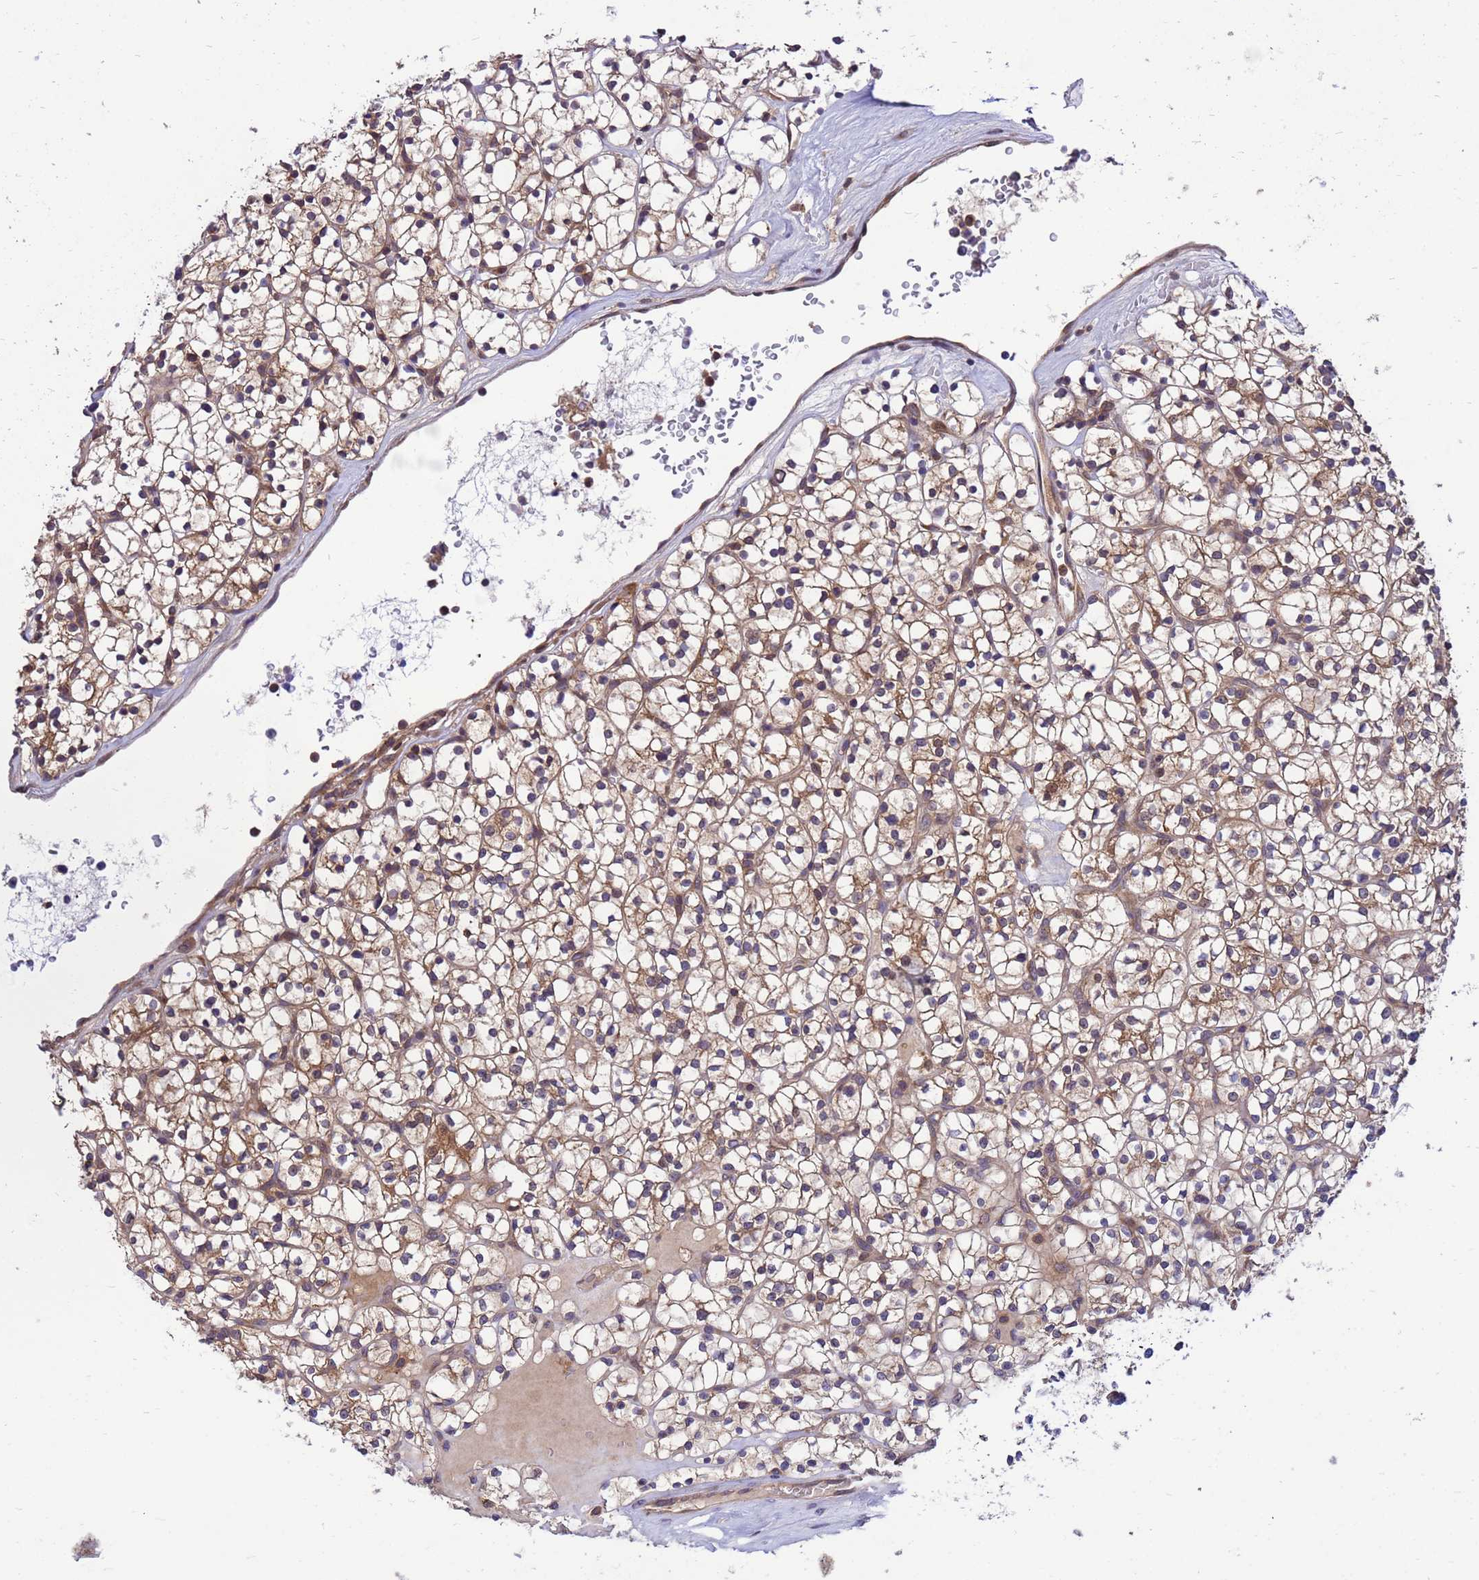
{"staining": {"intensity": "moderate", "quantity": "25%-75%", "location": "cytoplasmic/membranous"}, "tissue": "renal cancer", "cell_type": "Tumor cells", "image_type": "cancer", "snomed": [{"axis": "morphology", "description": "Adenocarcinoma, NOS"}, {"axis": "topography", "description": "Kidney"}], "caption": "Immunohistochemical staining of renal cancer displays moderate cytoplasmic/membranous protein expression in about 25%-75% of tumor cells.", "gene": "GET3", "patient": {"sex": "female", "age": 64}}